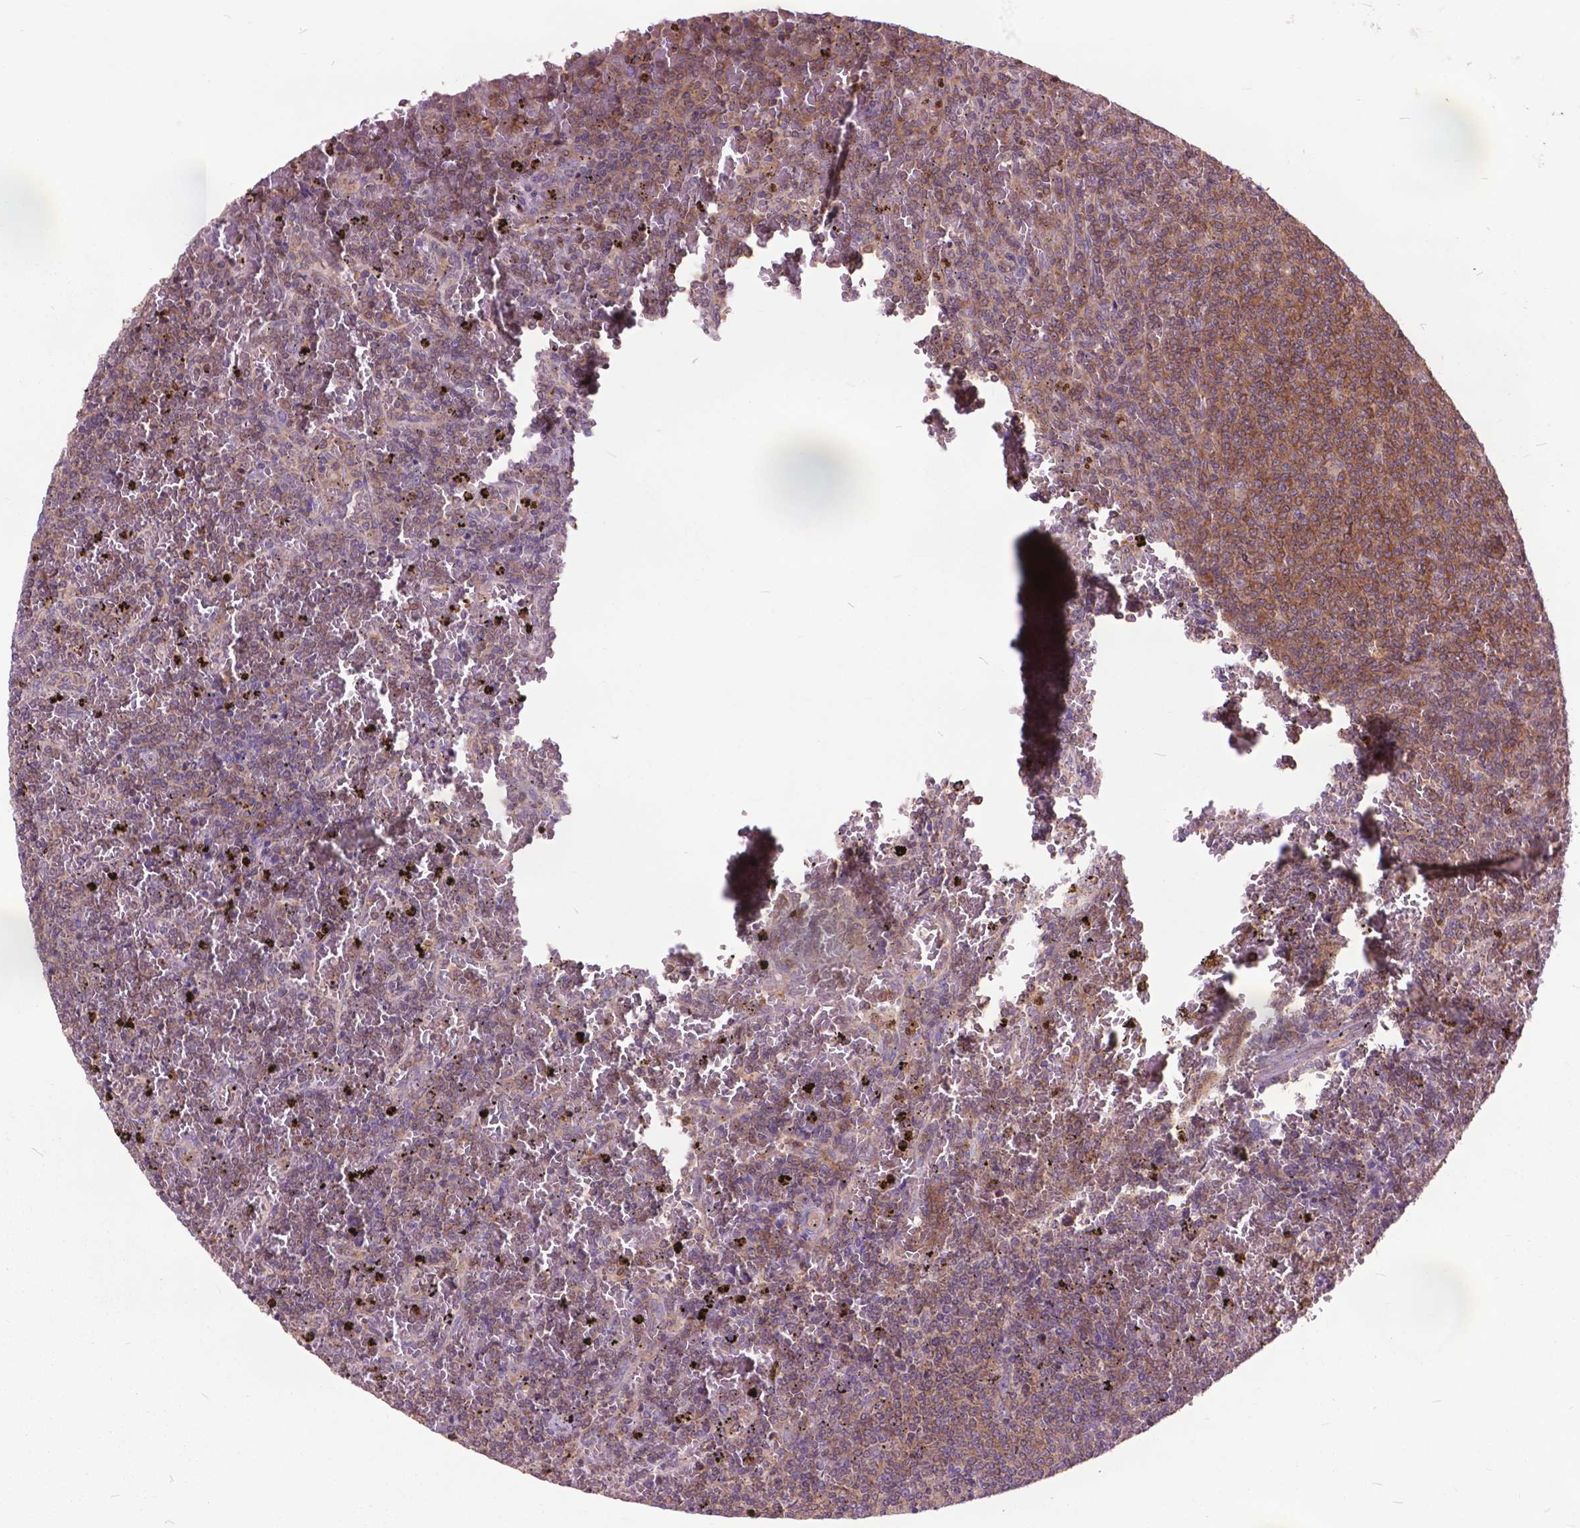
{"staining": {"intensity": "moderate", "quantity": ">75%", "location": "cytoplasmic/membranous"}, "tissue": "lymphoma", "cell_type": "Tumor cells", "image_type": "cancer", "snomed": [{"axis": "morphology", "description": "Malignant lymphoma, non-Hodgkin's type, Low grade"}, {"axis": "topography", "description": "Spleen"}], "caption": "Immunohistochemical staining of malignant lymphoma, non-Hodgkin's type (low-grade) shows moderate cytoplasmic/membranous protein expression in approximately >75% of tumor cells. Using DAB (brown) and hematoxylin (blue) stains, captured at high magnification using brightfield microscopy.", "gene": "ARAF", "patient": {"sex": "female", "age": 77}}